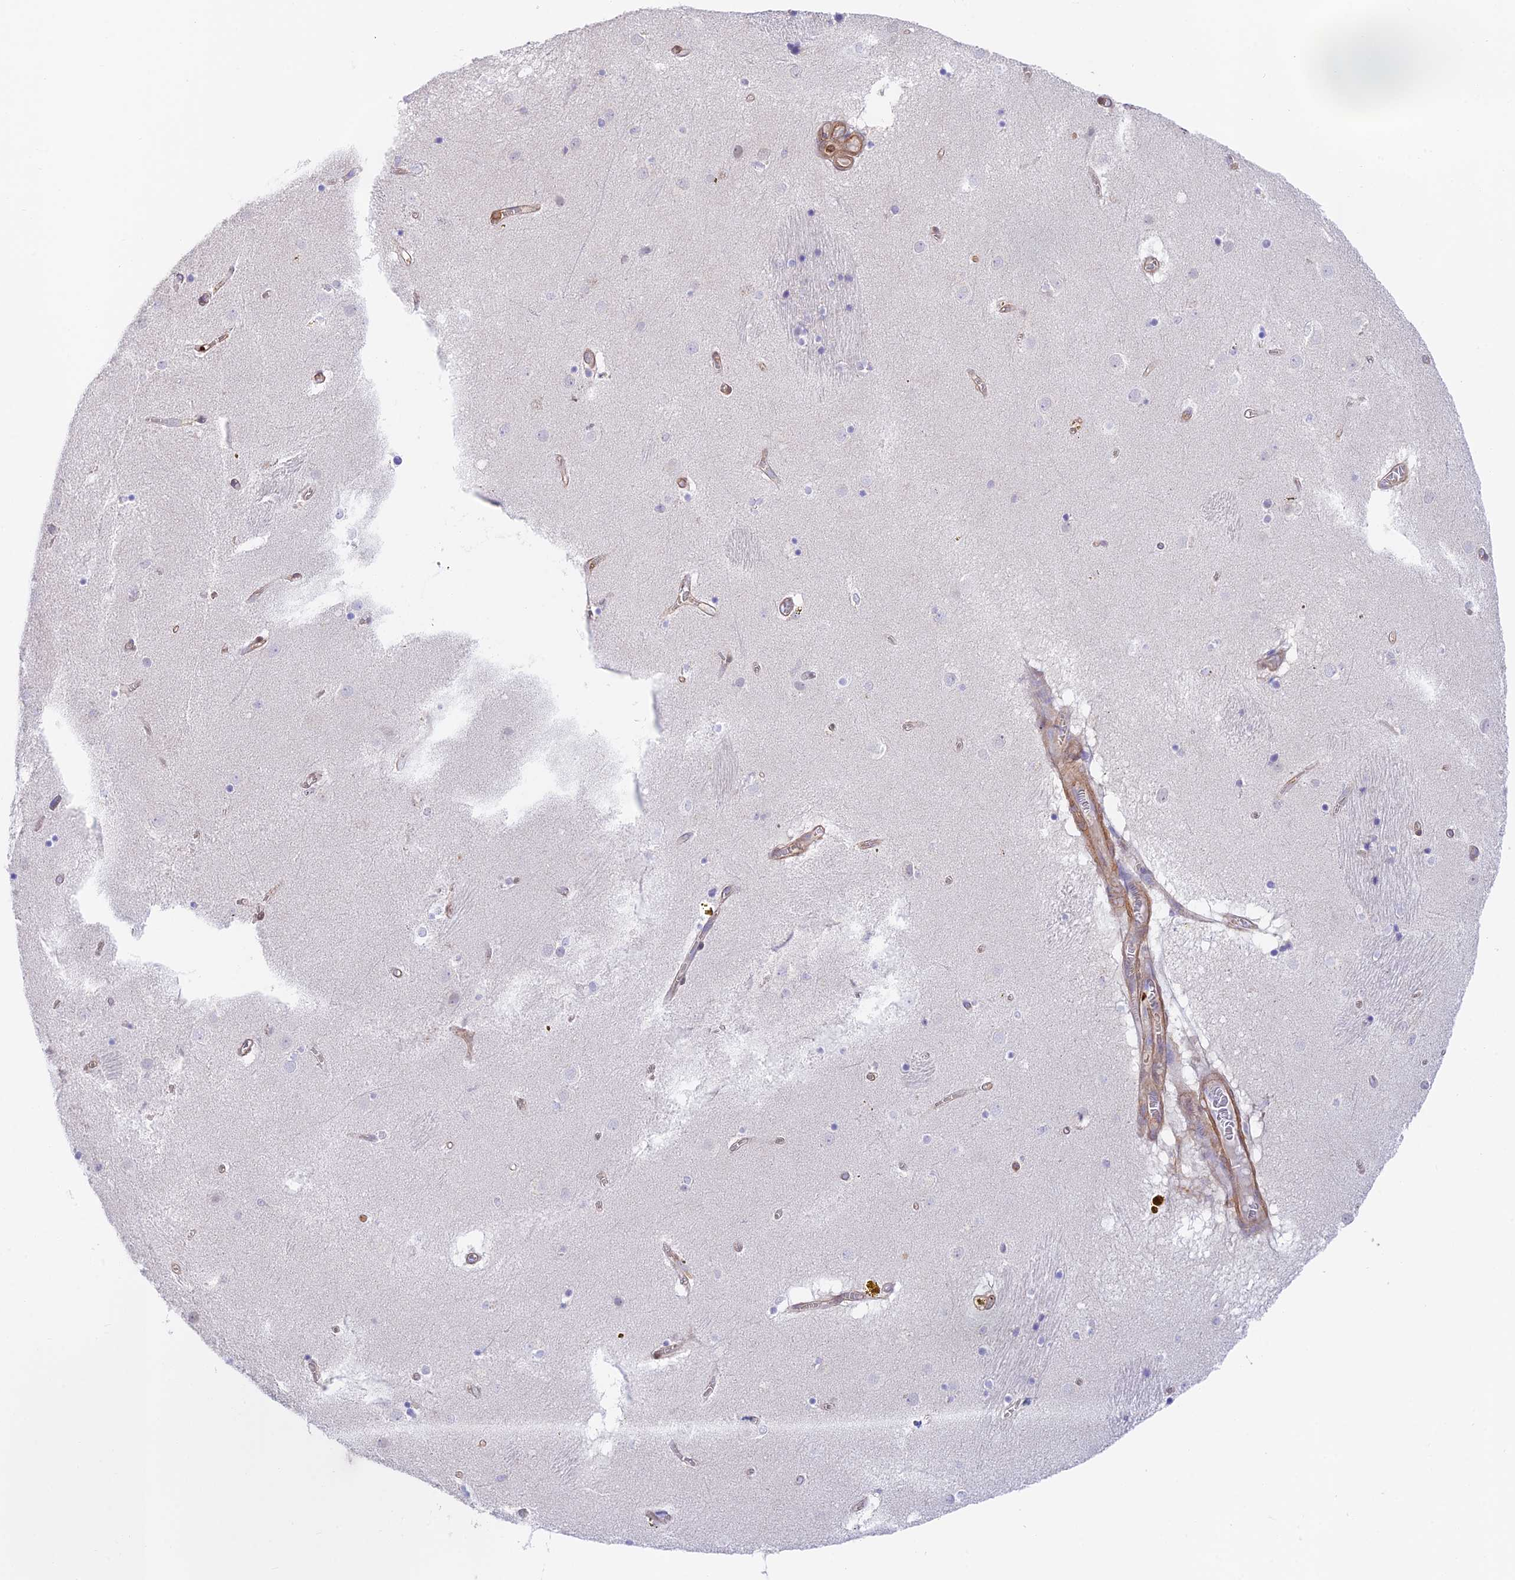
{"staining": {"intensity": "negative", "quantity": "none", "location": "none"}, "tissue": "caudate", "cell_type": "Glial cells", "image_type": "normal", "snomed": [{"axis": "morphology", "description": "Normal tissue, NOS"}, {"axis": "topography", "description": "Lateral ventricle wall"}], "caption": "Glial cells are negative for protein expression in unremarkable human caudate. (Immunohistochemistry, brightfield microscopy, high magnification).", "gene": "DENND1C", "patient": {"sex": "male", "age": 70}}